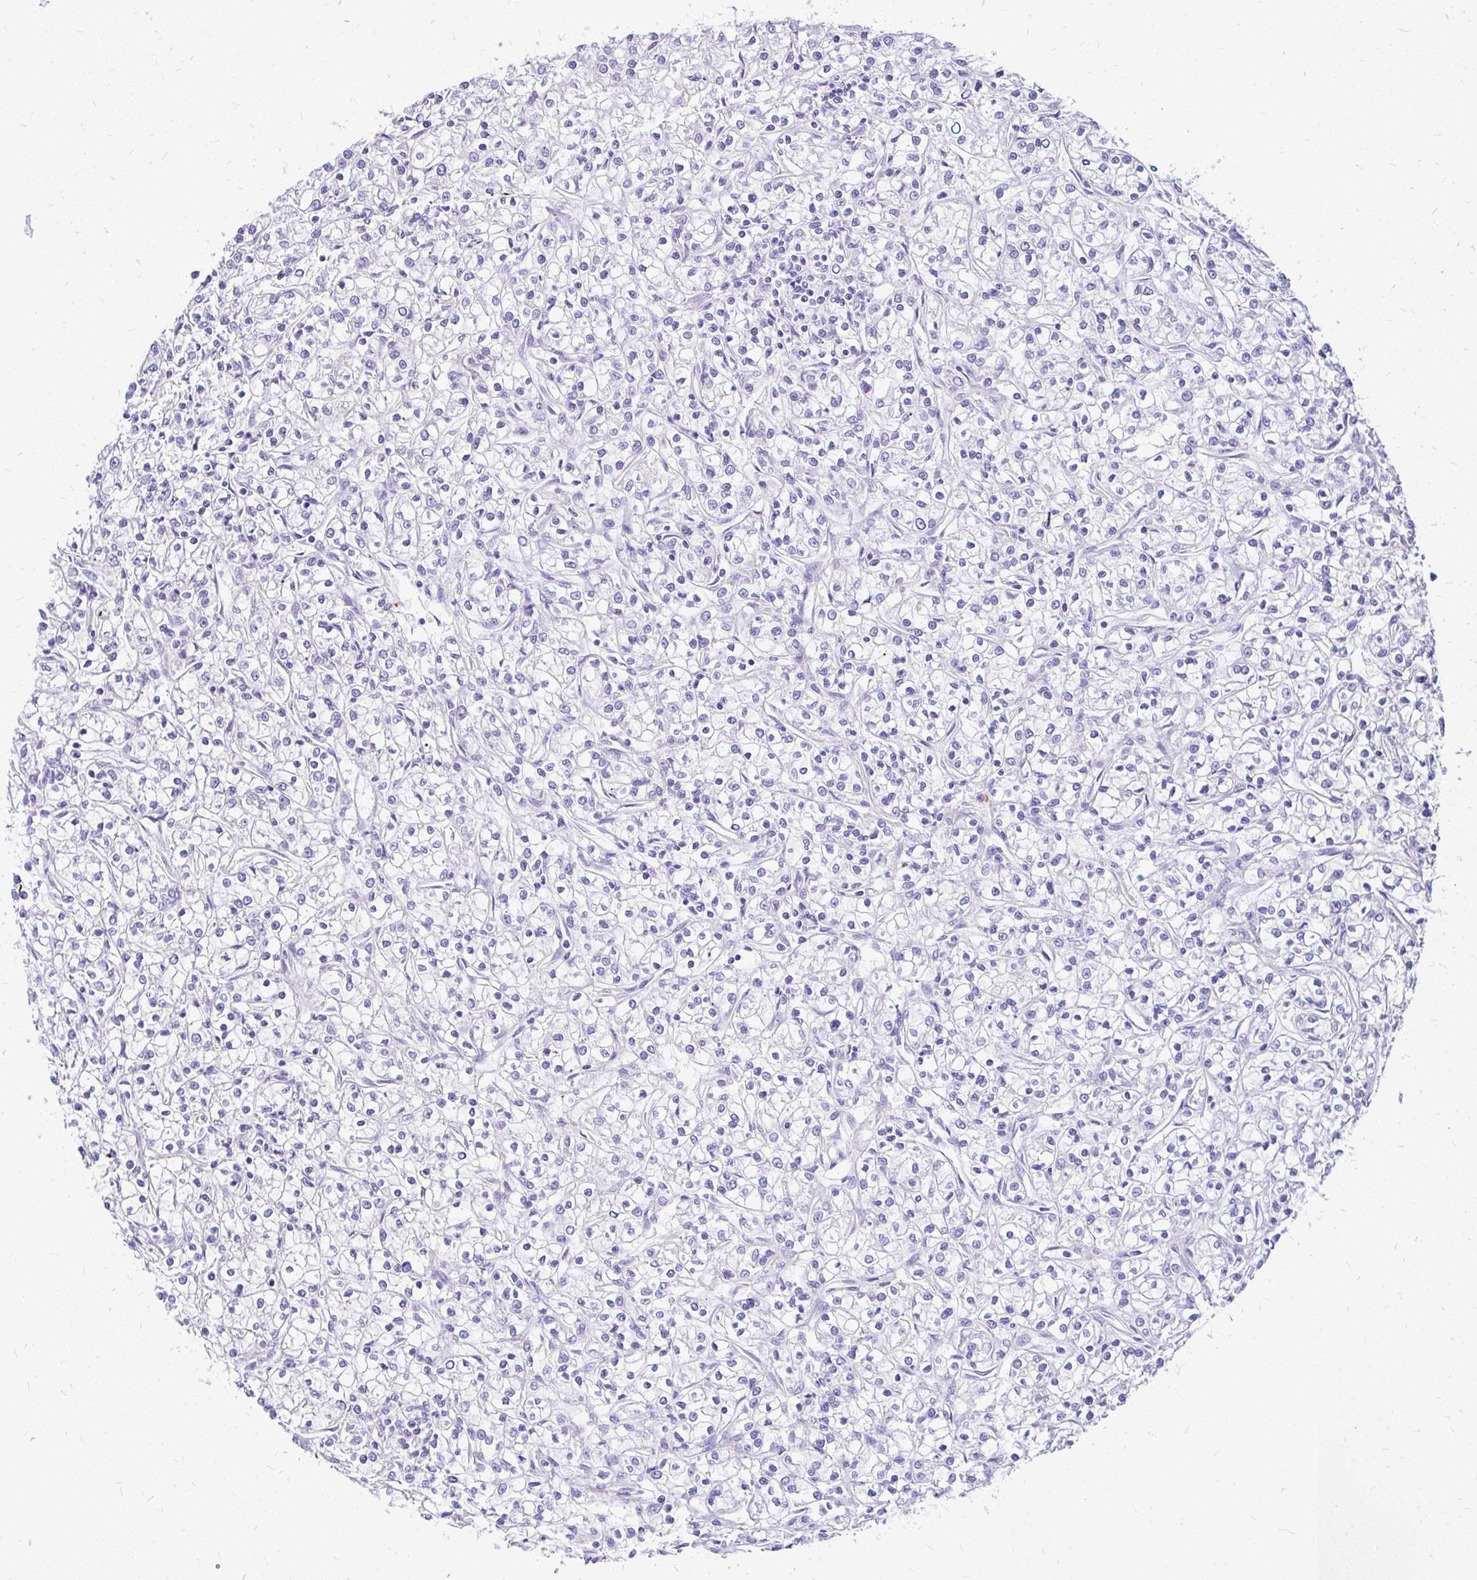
{"staining": {"intensity": "negative", "quantity": "none", "location": "none"}, "tissue": "renal cancer", "cell_type": "Tumor cells", "image_type": "cancer", "snomed": [{"axis": "morphology", "description": "Adenocarcinoma, NOS"}, {"axis": "topography", "description": "Kidney"}], "caption": "The immunohistochemistry (IHC) histopathology image has no significant positivity in tumor cells of renal cancer (adenocarcinoma) tissue. (Stains: DAB (3,3'-diaminobenzidine) immunohistochemistry (IHC) with hematoxylin counter stain, Microscopy: brightfield microscopy at high magnification).", "gene": "FAM83C", "patient": {"sex": "female", "age": 59}}